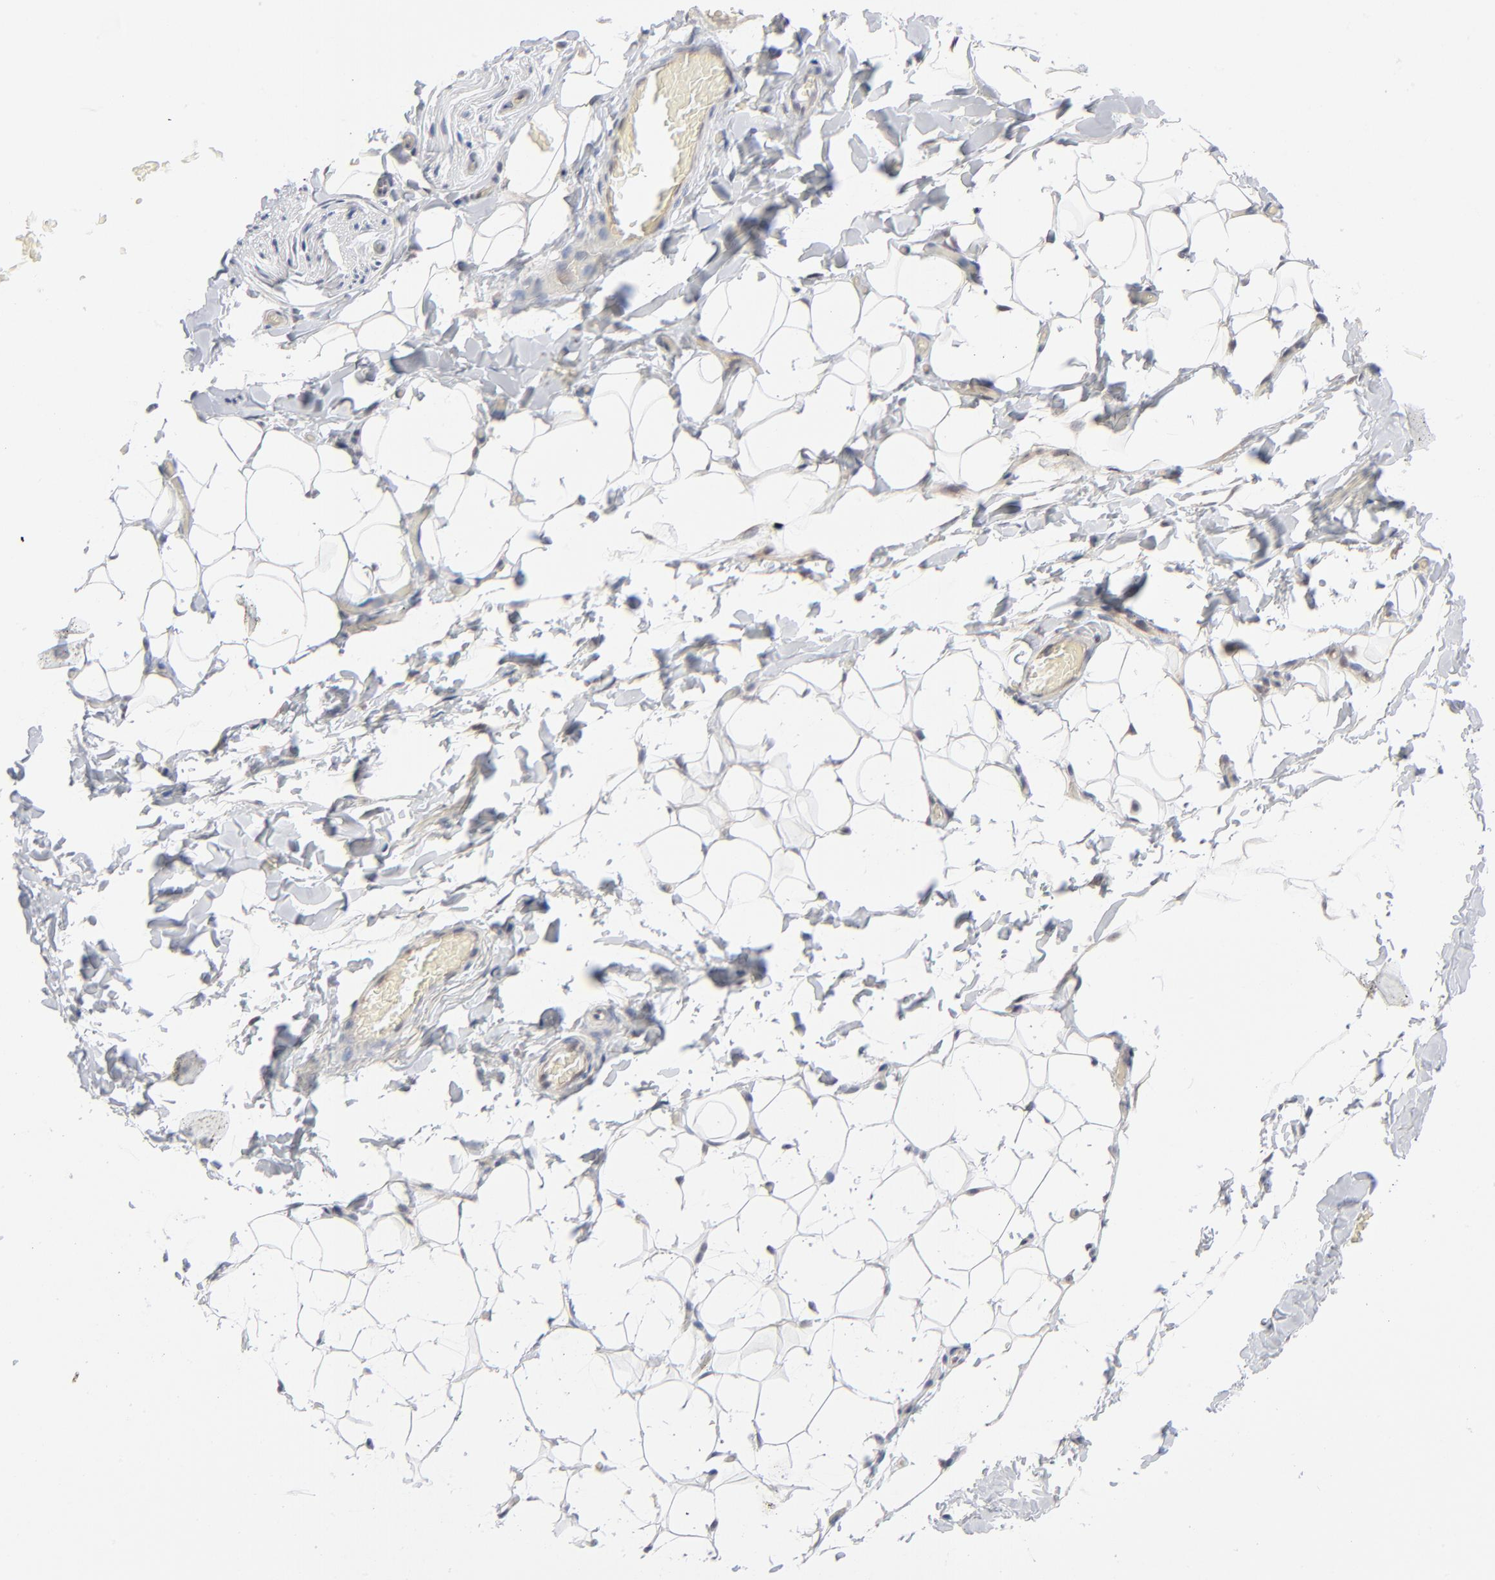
{"staining": {"intensity": "negative", "quantity": "none", "location": "none"}, "tissue": "adipose tissue", "cell_type": "Adipocytes", "image_type": "normal", "snomed": [{"axis": "morphology", "description": "Normal tissue, NOS"}, {"axis": "topography", "description": "Soft tissue"}], "caption": "Protein analysis of normal adipose tissue reveals no significant expression in adipocytes.", "gene": "RPS6KB1", "patient": {"sex": "male", "age": 26}}